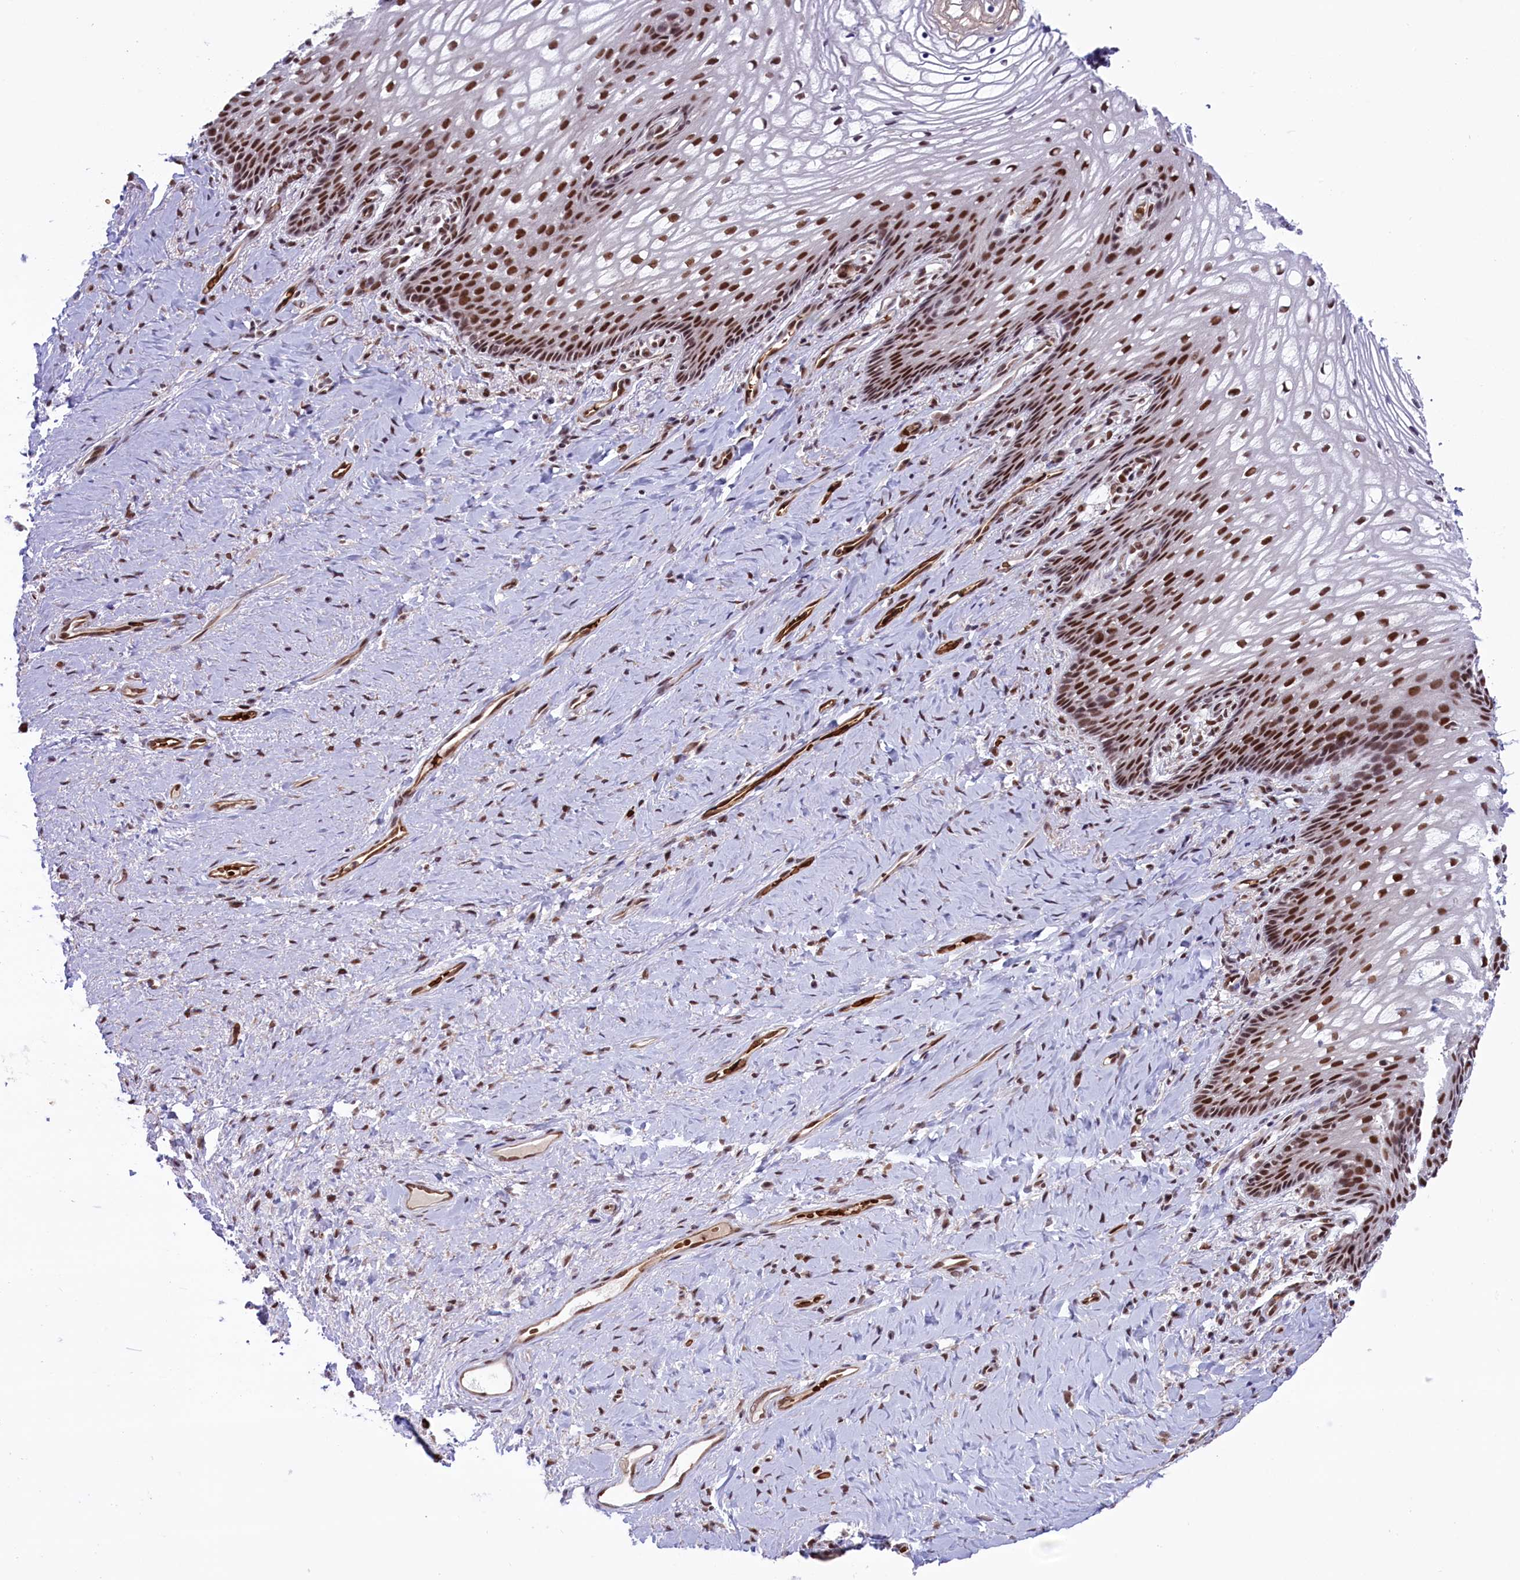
{"staining": {"intensity": "strong", "quantity": ">75%", "location": "nuclear"}, "tissue": "vagina", "cell_type": "Squamous epithelial cells", "image_type": "normal", "snomed": [{"axis": "morphology", "description": "Normal tissue, NOS"}, {"axis": "topography", "description": "Vagina"}], "caption": "DAB (3,3'-diaminobenzidine) immunohistochemical staining of unremarkable human vagina displays strong nuclear protein staining in approximately >75% of squamous epithelial cells. Nuclei are stained in blue.", "gene": "MPHOSPH8", "patient": {"sex": "female", "age": 60}}